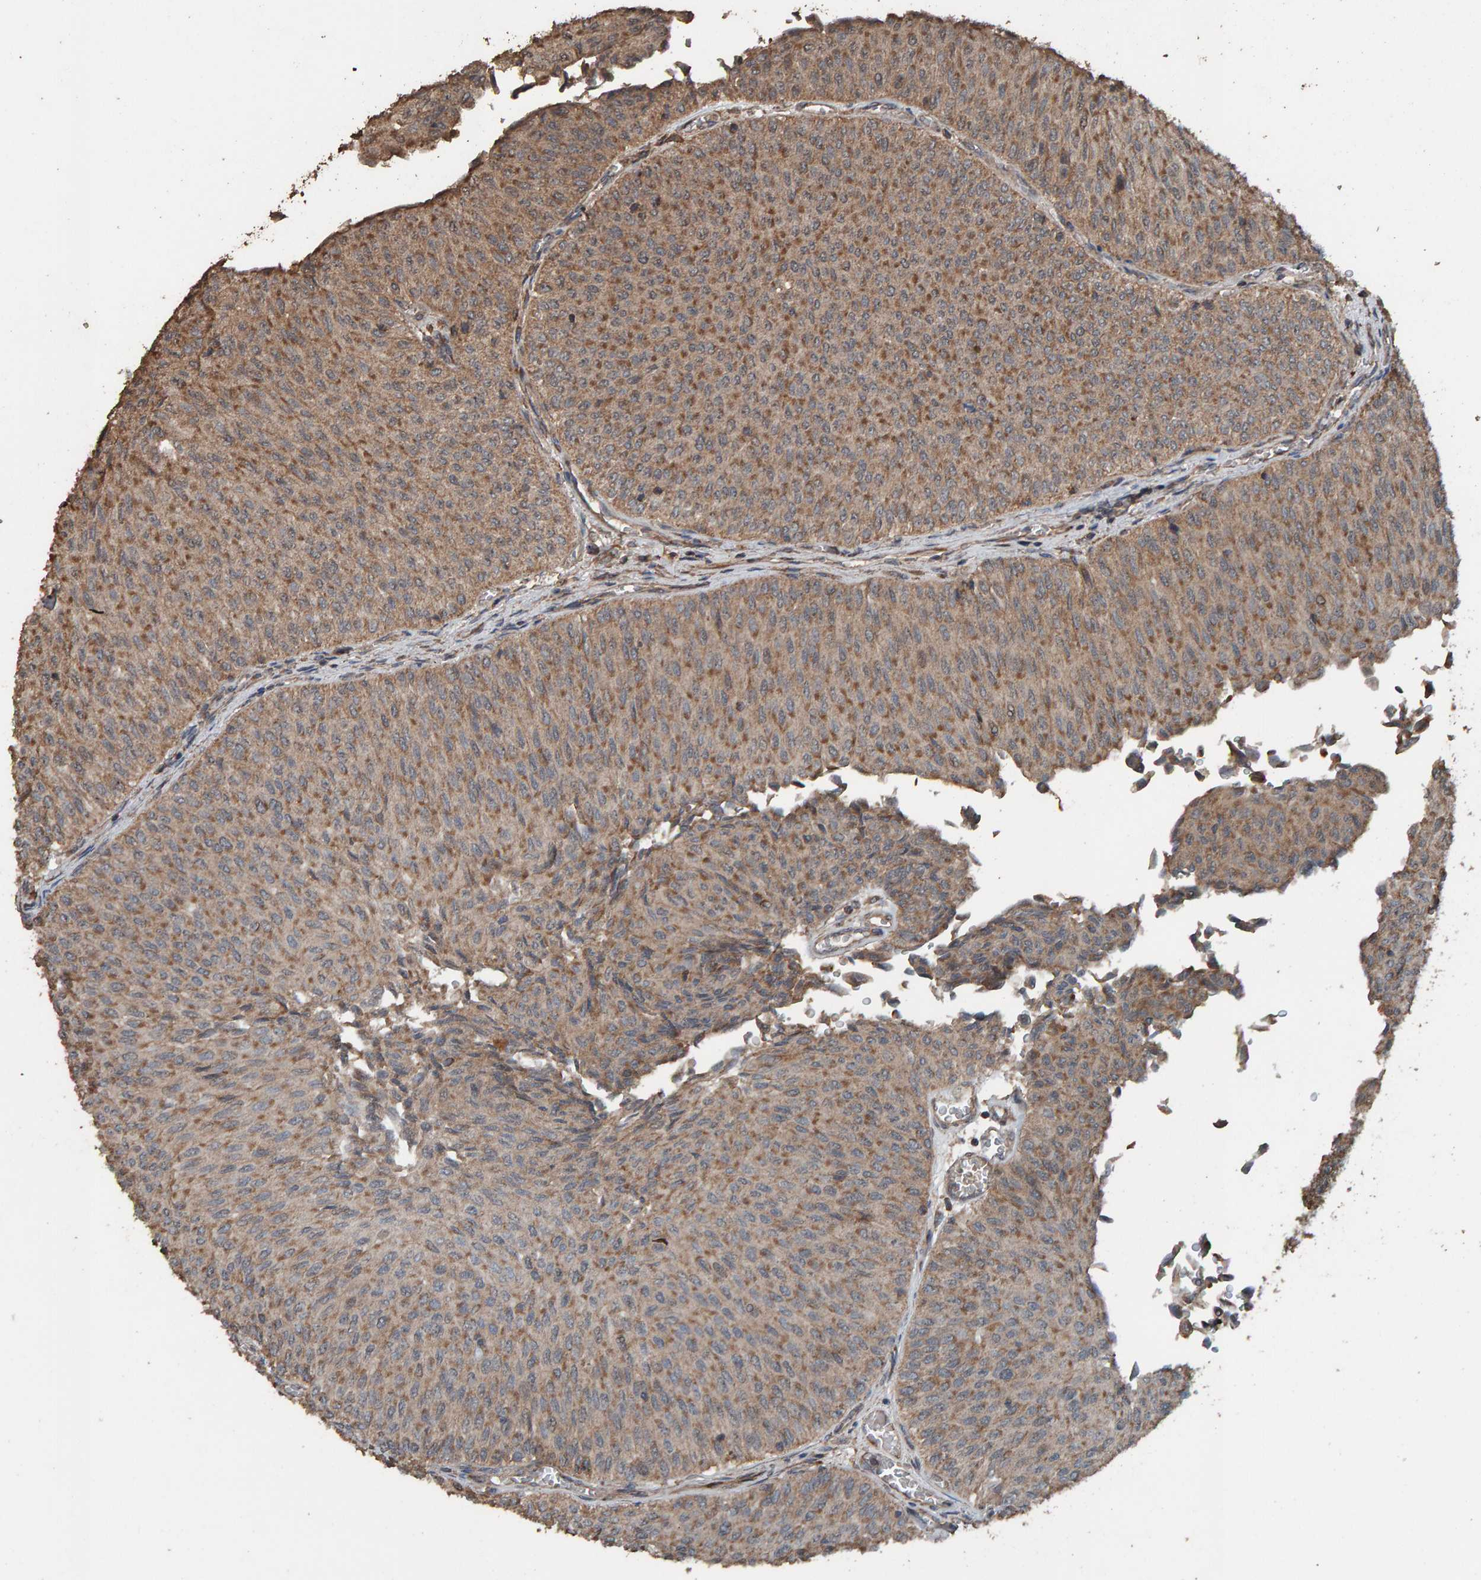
{"staining": {"intensity": "moderate", "quantity": ">75%", "location": "cytoplasmic/membranous"}, "tissue": "urothelial cancer", "cell_type": "Tumor cells", "image_type": "cancer", "snomed": [{"axis": "morphology", "description": "Urothelial carcinoma, Low grade"}, {"axis": "topography", "description": "Urinary bladder"}], "caption": "A medium amount of moderate cytoplasmic/membranous staining is identified in about >75% of tumor cells in urothelial cancer tissue.", "gene": "DUS1L", "patient": {"sex": "male", "age": 78}}